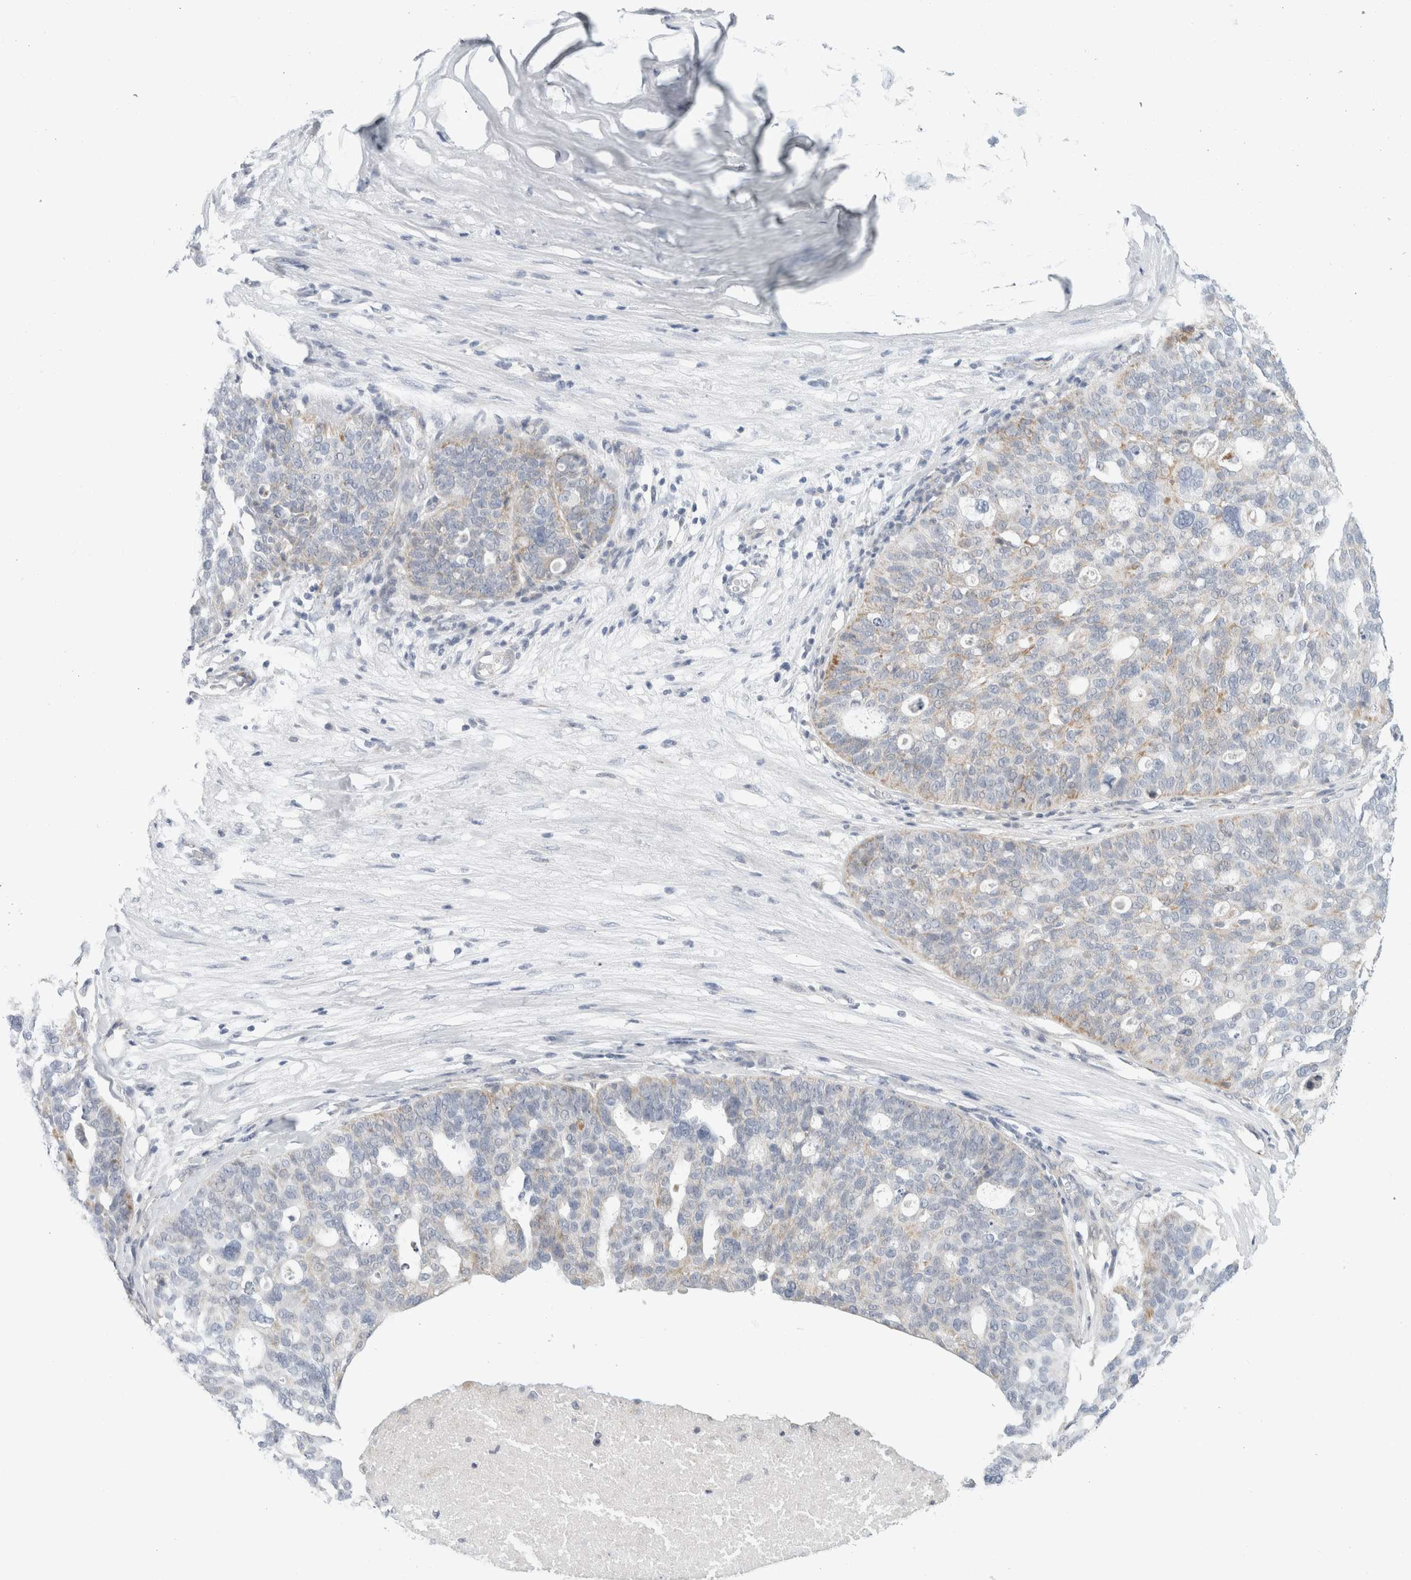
{"staining": {"intensity": "moderate", "quantity": "<25%", "location": "cytoplasmic/membranous"}, "tissue": "ovarian cancer", "cell_type": "Tumor cells", "image_type": "cancer", "snomed": [{"axis": "morphology", "description": "Cystadenocarcinoma, serous, NOS"}, {"axis": "topography", "description": "Ovary"}], "caption": "Human ovarian serous cystadenocarcinoma stained for a protein (brown) shows moderate cytoplasmic/membranous positive staining in about <25% of tumor cells.", "gene": "FAHD1", "patient": {"sex": "female", "age": 59}}